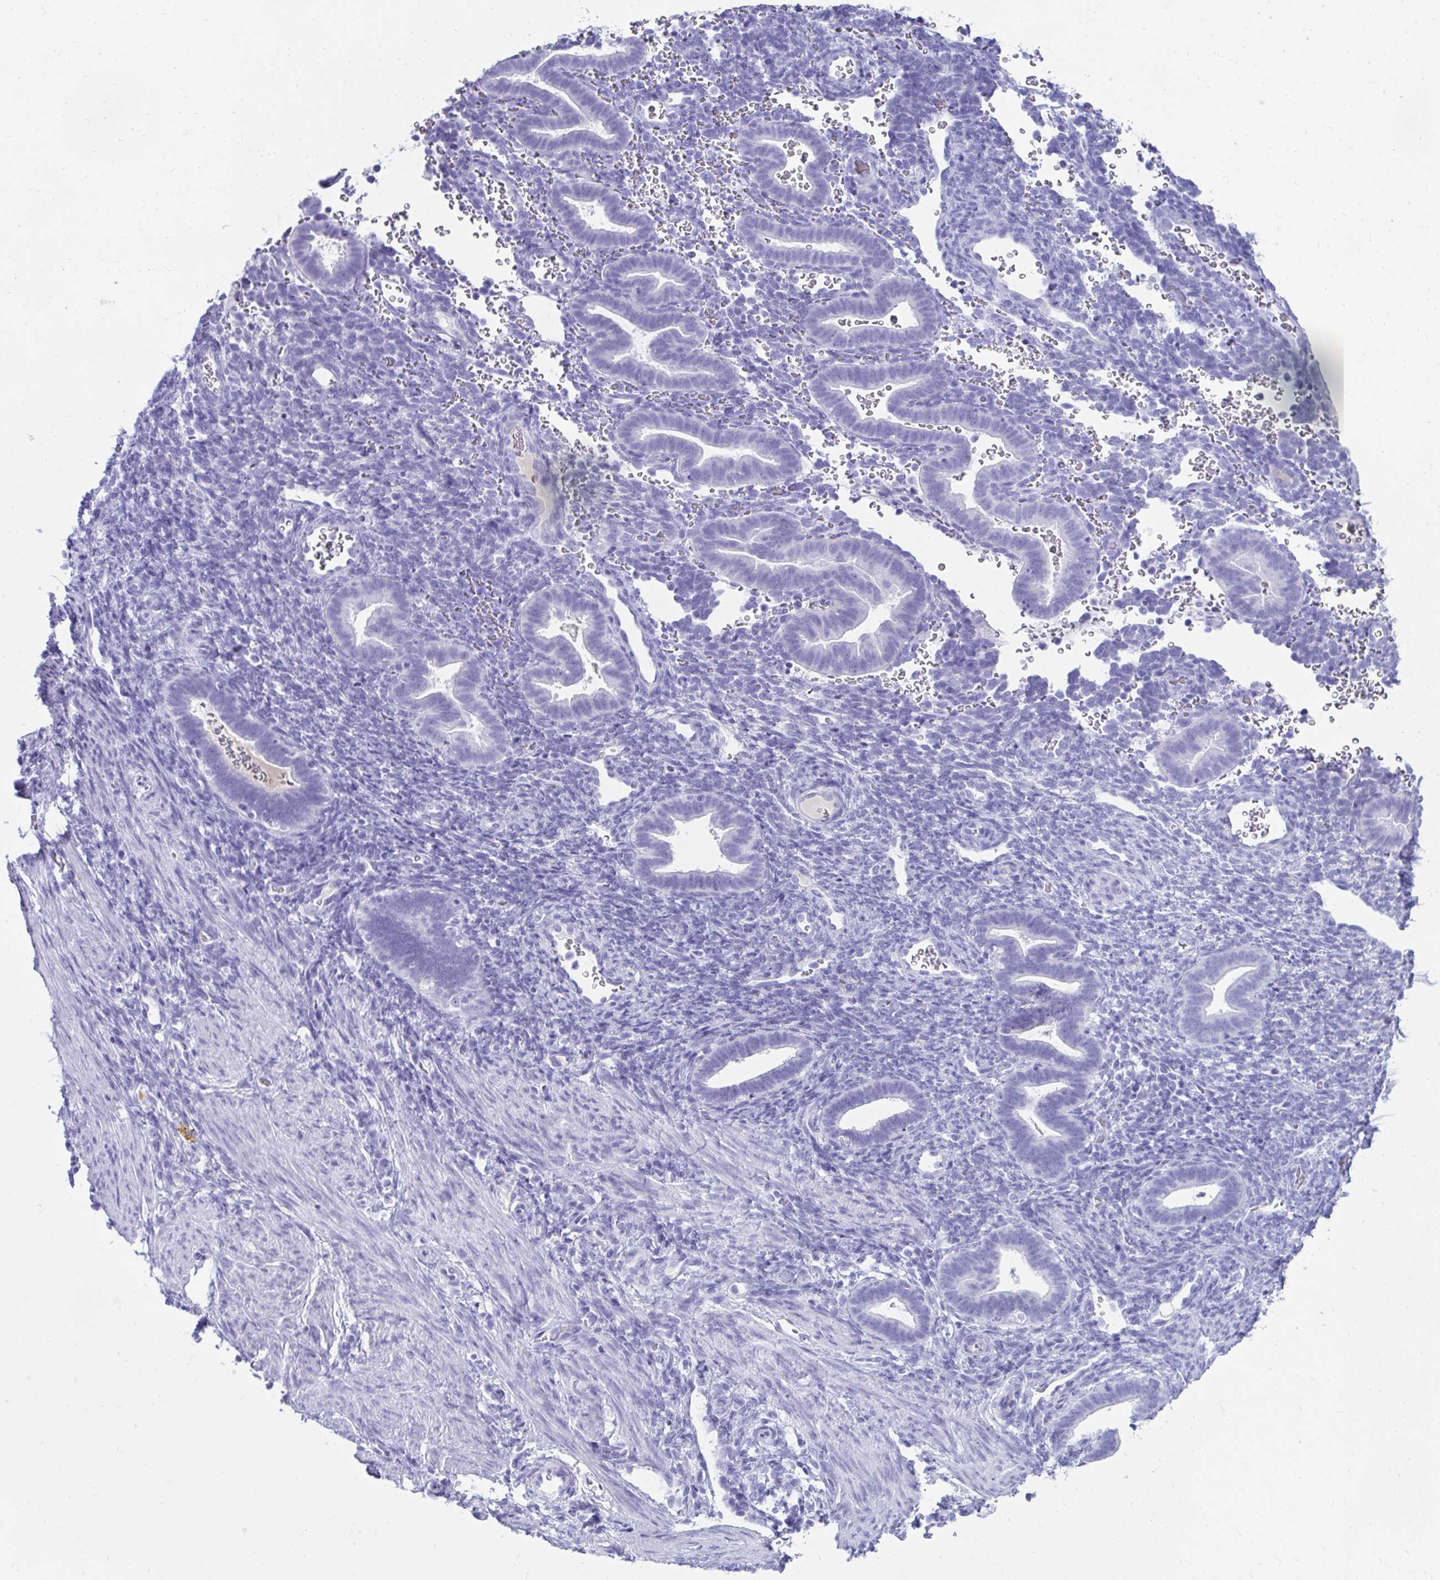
{"staining": {"intensity": "negative", "quantity": "none", "location": "none"}, "tissue": "endometrium", "cell_type": "Cells in endometrial stroma", "image_type": "normal", "snomed": [{"axis": "morphology", "description": "Normal tissue, NOS"}, {"axis": "topography", "description": "Endometrium"}], "caption": "High magnification brightfield microscopy of benign endometrium stained with DAB (3,3'-diaminobenzidine) (brown) and counterstained with hematoxylin (blue): cells in endometrial stroma show no significant positivity.", "gene": "SMIM9", "patient": {"sex": "female", "age": 34}}